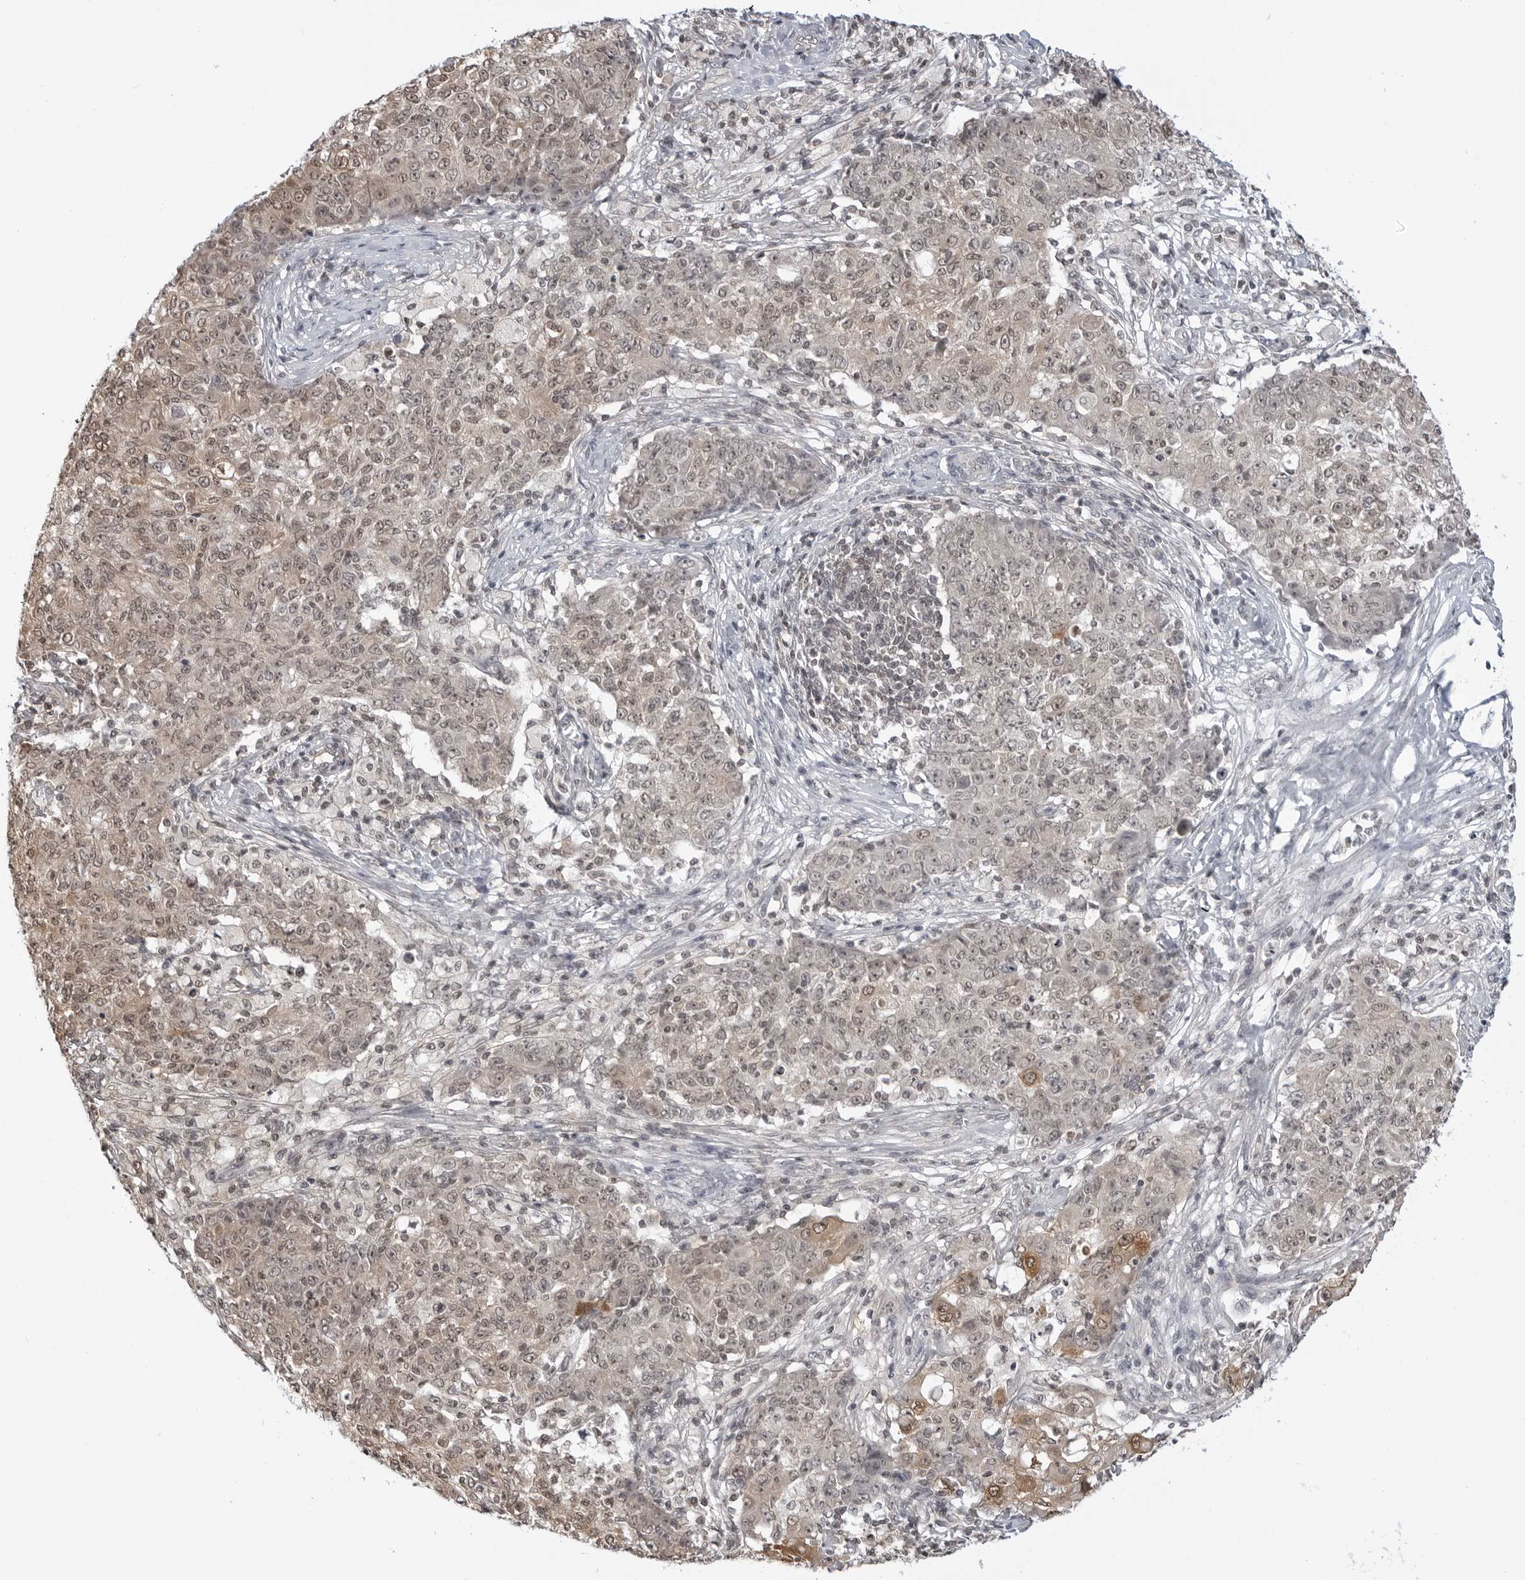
{"staining": {"intensity": "weak", "quantity": ">75%", "location": "cytoplasmic/membranous,nuclear"}, "tissue": "ovarian cancer", "cell_type": "Tumor cells", "image_type": "cancer", "snomed": [{"axis": "morphology", "description": "Carcinoma, endometroid"}, {"axis": "topography", "description": "Ovary"}], "caption": "High-power microscopy captured an IHC histopathology image of ovarian cancer (endometroid carcinoma), revealing weak cytoplasmic/membranous and nuclear positivity in approximately >75% of tumor cells. The protein is shown in brown color, while the nuclei are stained blue.", "gene": "YWHAG", "patient": {"sex": "female", "age": 42}}